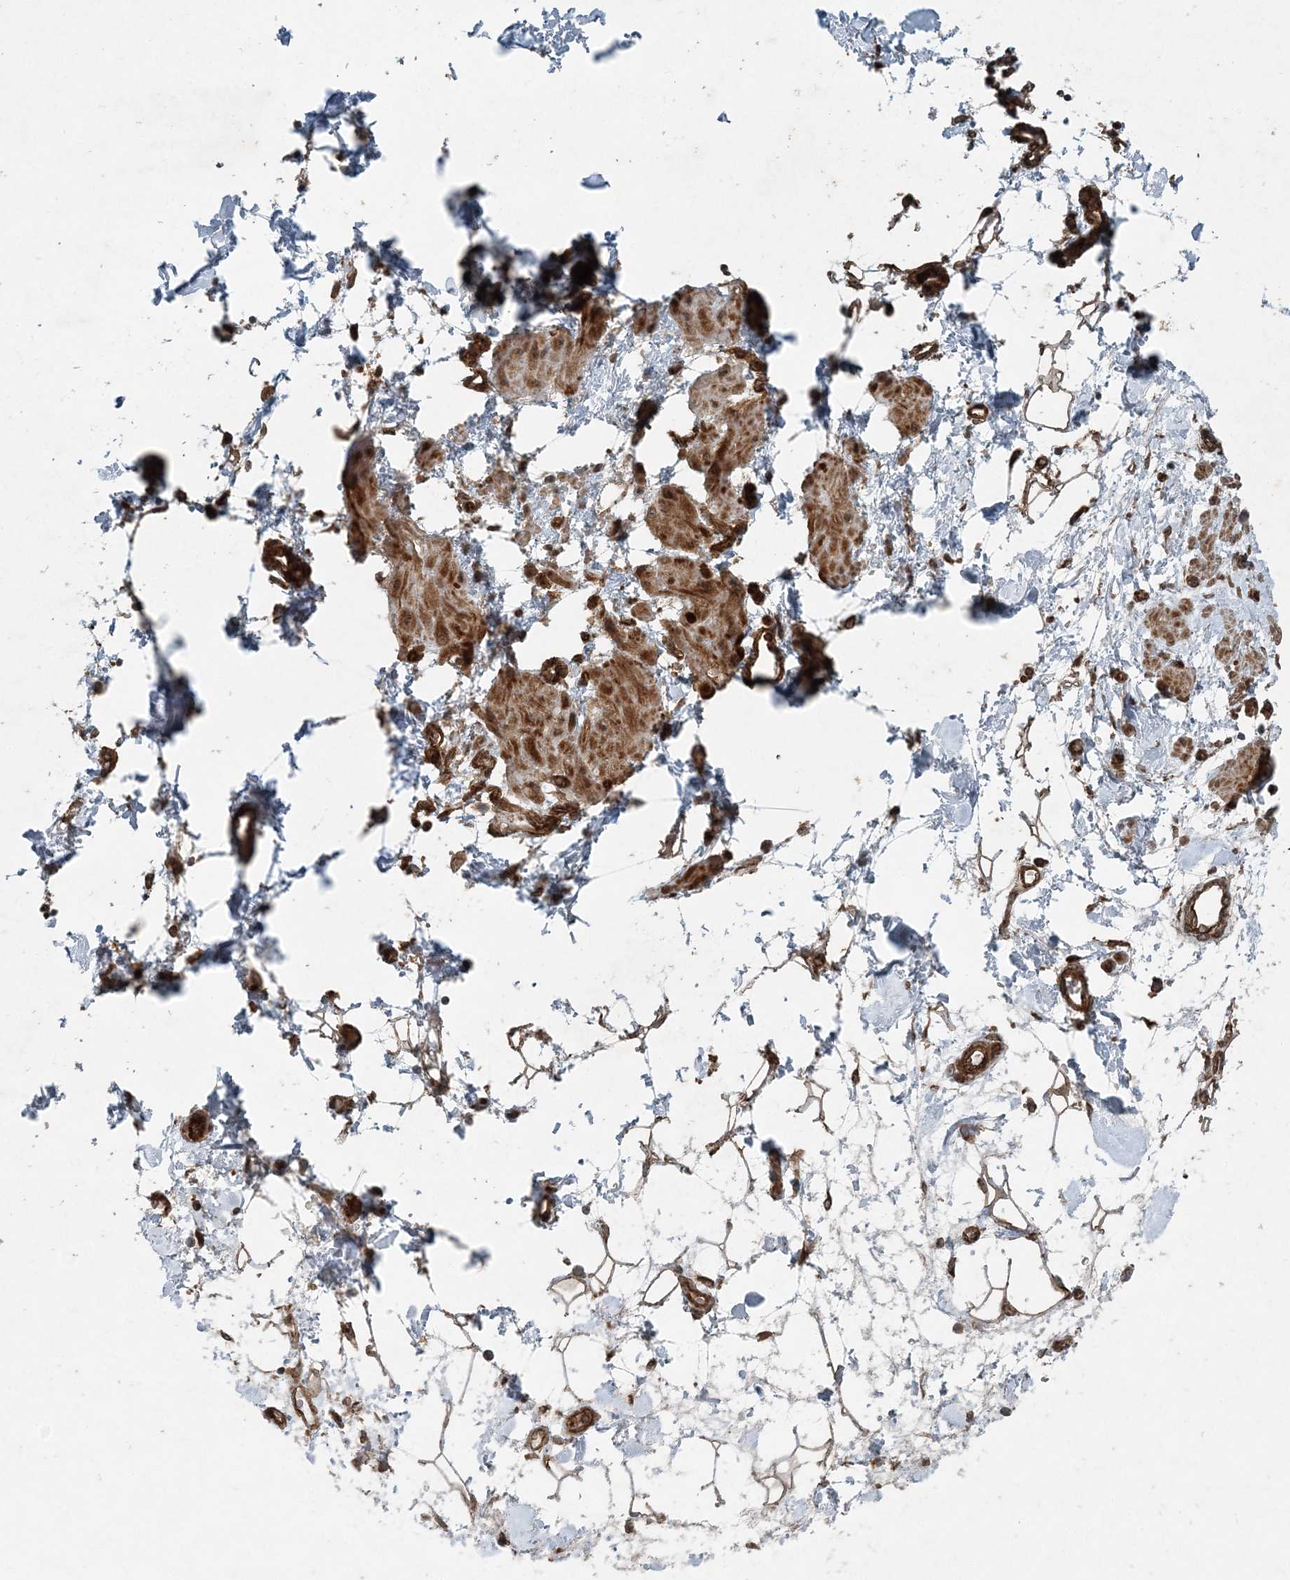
{"staining": {"intensity": "moderate", "quantity": ">75%", "location": "cytoplasmic/membranous"}, "tissue": "adipose tissue", "cell_type": "Adipocytes", "image_type": "normal", "snomed": [{"axis": "morphology", "description": "Normal tissue, NOS"}, {"axis": "morphology", "description": "Adenocarcinoma, NOS"}, {"axis": "topography", "description": "Pancreas"}, {"axis": "topography", "description": "Peripheral nerve tissue"}], "caption": "Protein staining of unremarkable adipose tissue reveals moderate cytoplasmic/membranous staining in approximately >75% of adipocytes. Nuclei are stained in blue.", "gene": "COPS7B", "patient": {"sex": "male", "age": 59}}